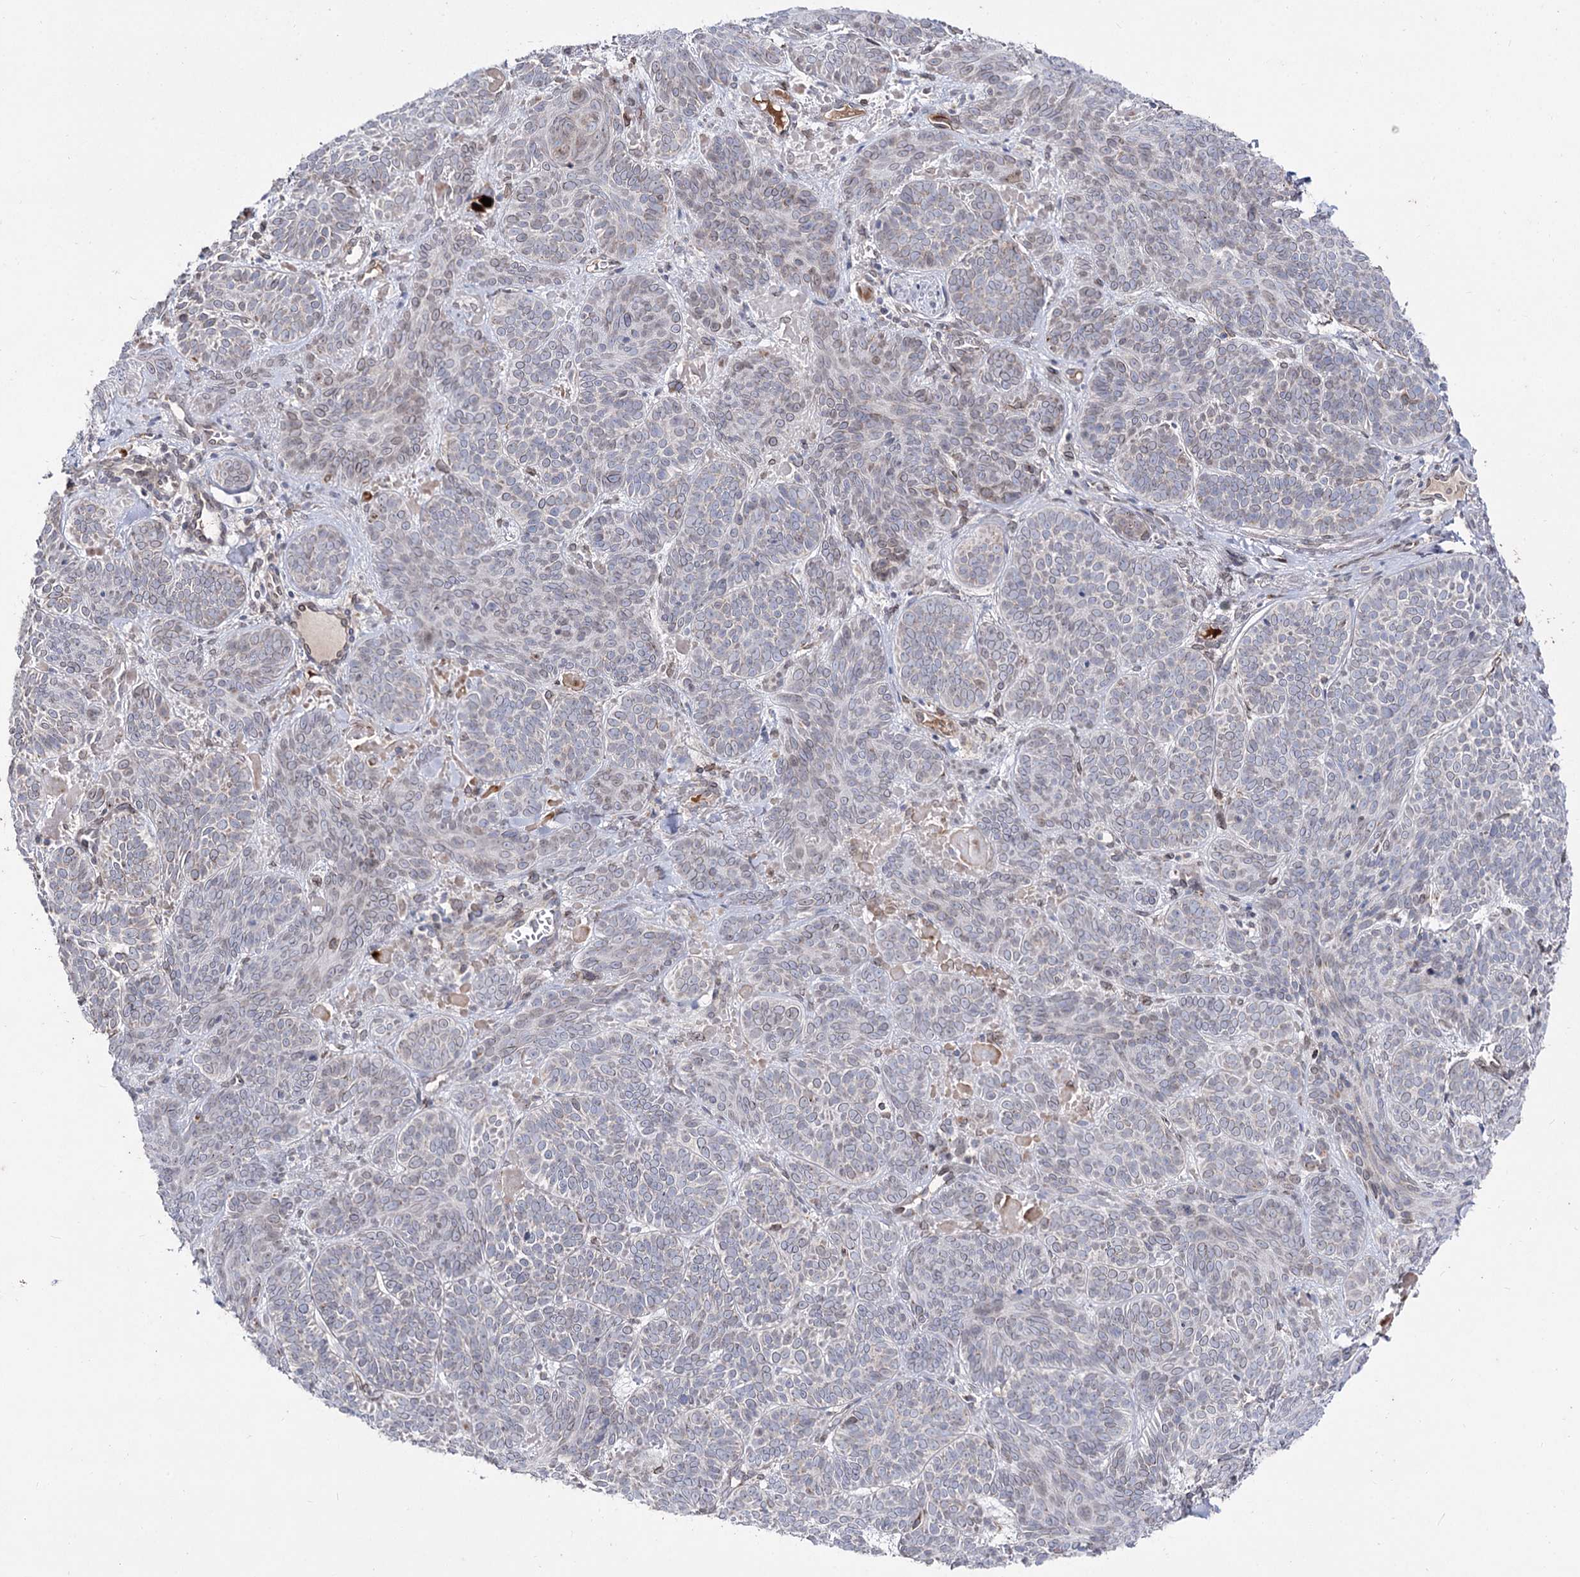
{"staining": {"intensity": "negative", "quantity": "none", "location": "none"}, "tissue": "skin cancer", "cell_type": "Tumor cells", "image_type": "cancer", "snomed": [{"axis": "morphology", "description": "Basal cell carcinoma"}, {"axis": "topography", "description": "Skin"}], "caption": "Immunohistochemistry micrograph of basal cell carcinoma (skin) stained for a protein (brown), which reveals no positivity in tumor cells.", "gene": "C11orf80", "patient": {"sex": "male", "age": 85}}